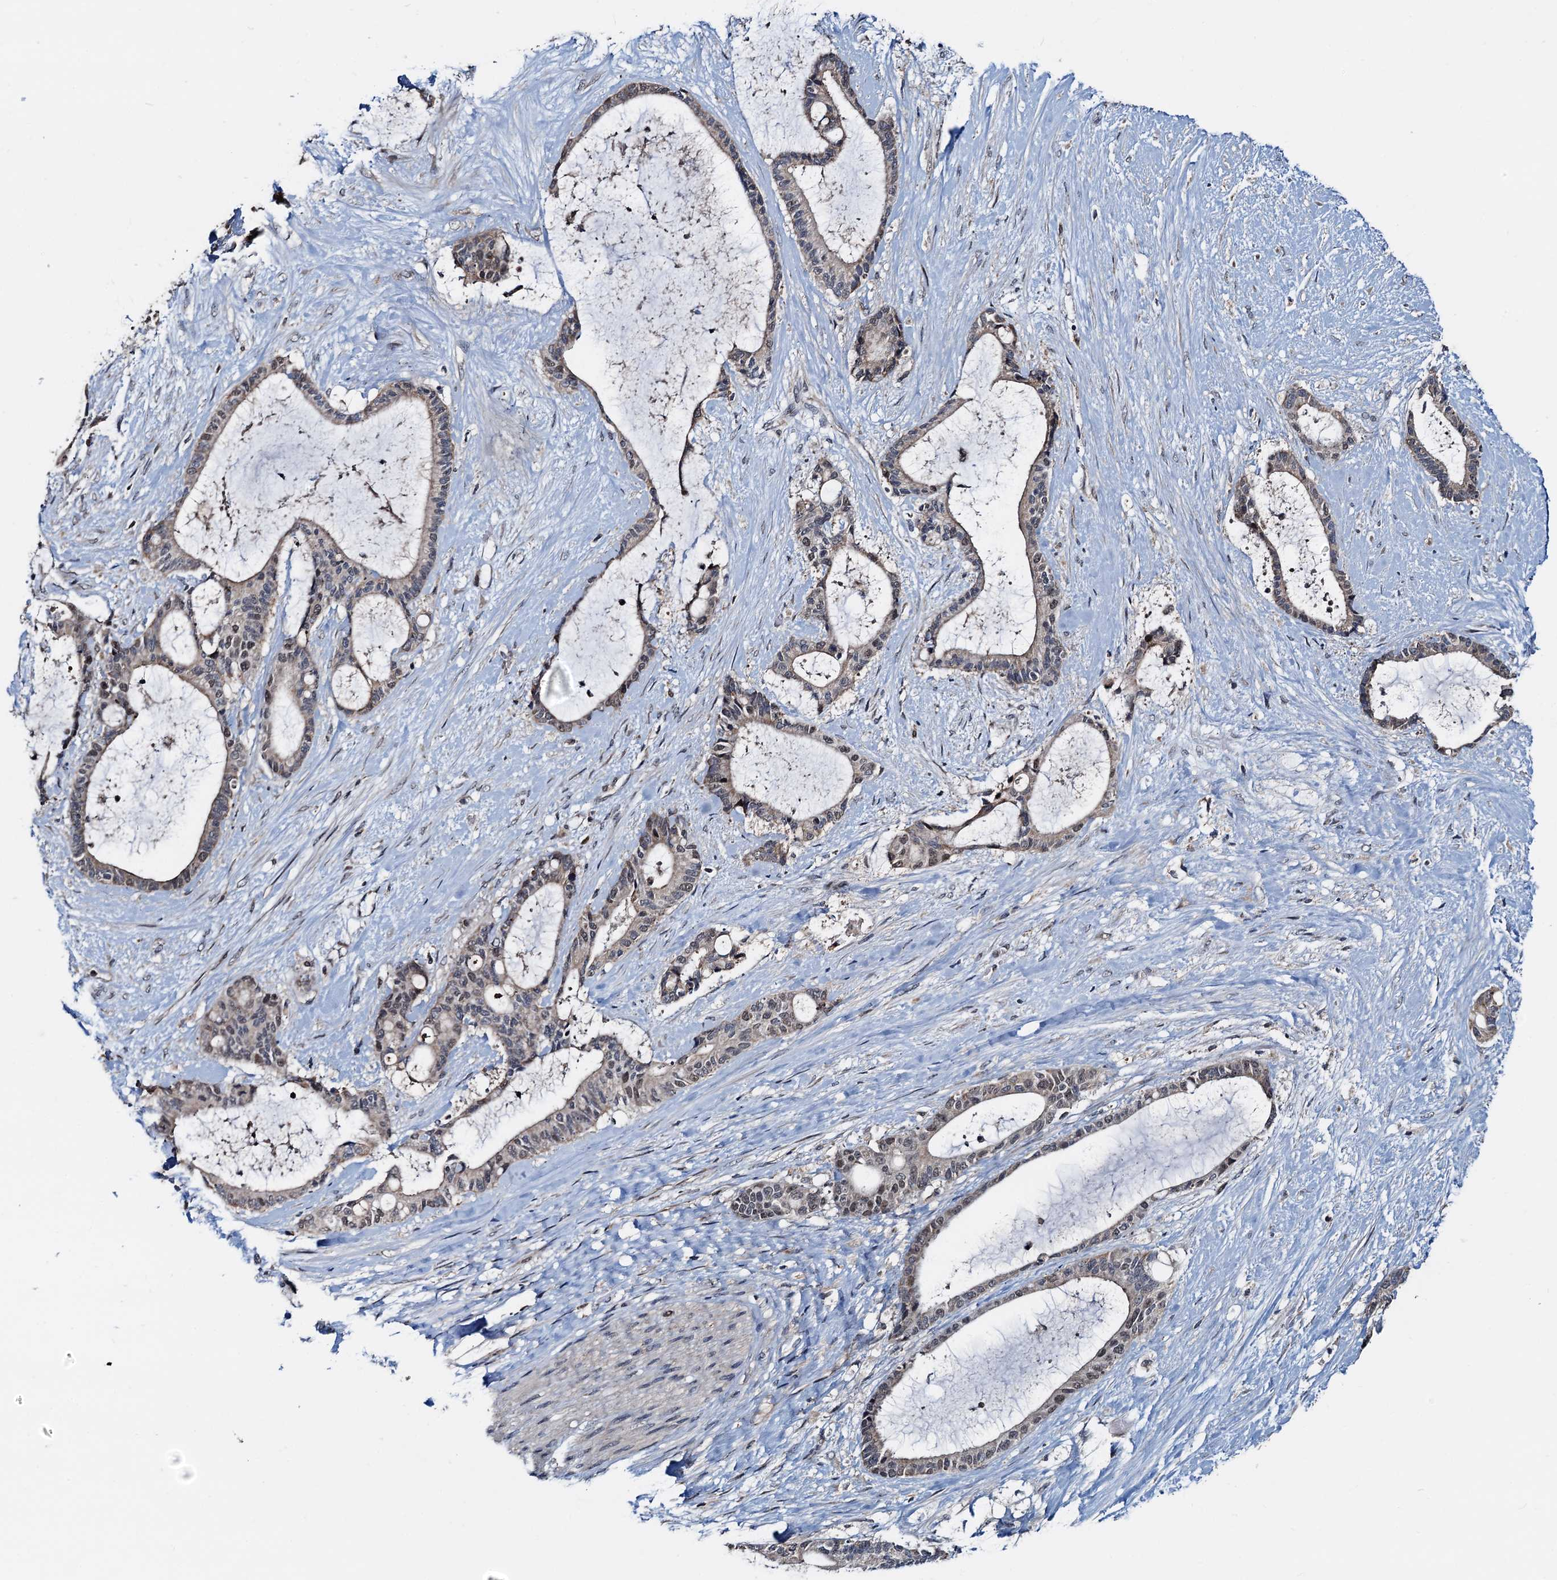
{"staining": {"intensity": "weak", "quantity": "<25%", "location": "nuclear"}, "tissue": "liver cancer", "cell_type": "Tumor cells", "image_type": "cancer", "snomed": [{"axis": "morphology", "description": "Normal tissue, NOS"}, {"axis": "morphology", "description": "Cholangiocarcinoma"}, {"axis": "topography", "description": "Liver"}, {"axis": "topography", "description": "Peripheral nerve tissue"}], "caption": "The photomicrograph exhibits no significant positivity in tumor cells of cholangiocarcinoma (liver).", "gene": "MCMBP", "patient": {"sex": "female", "age": 73}}